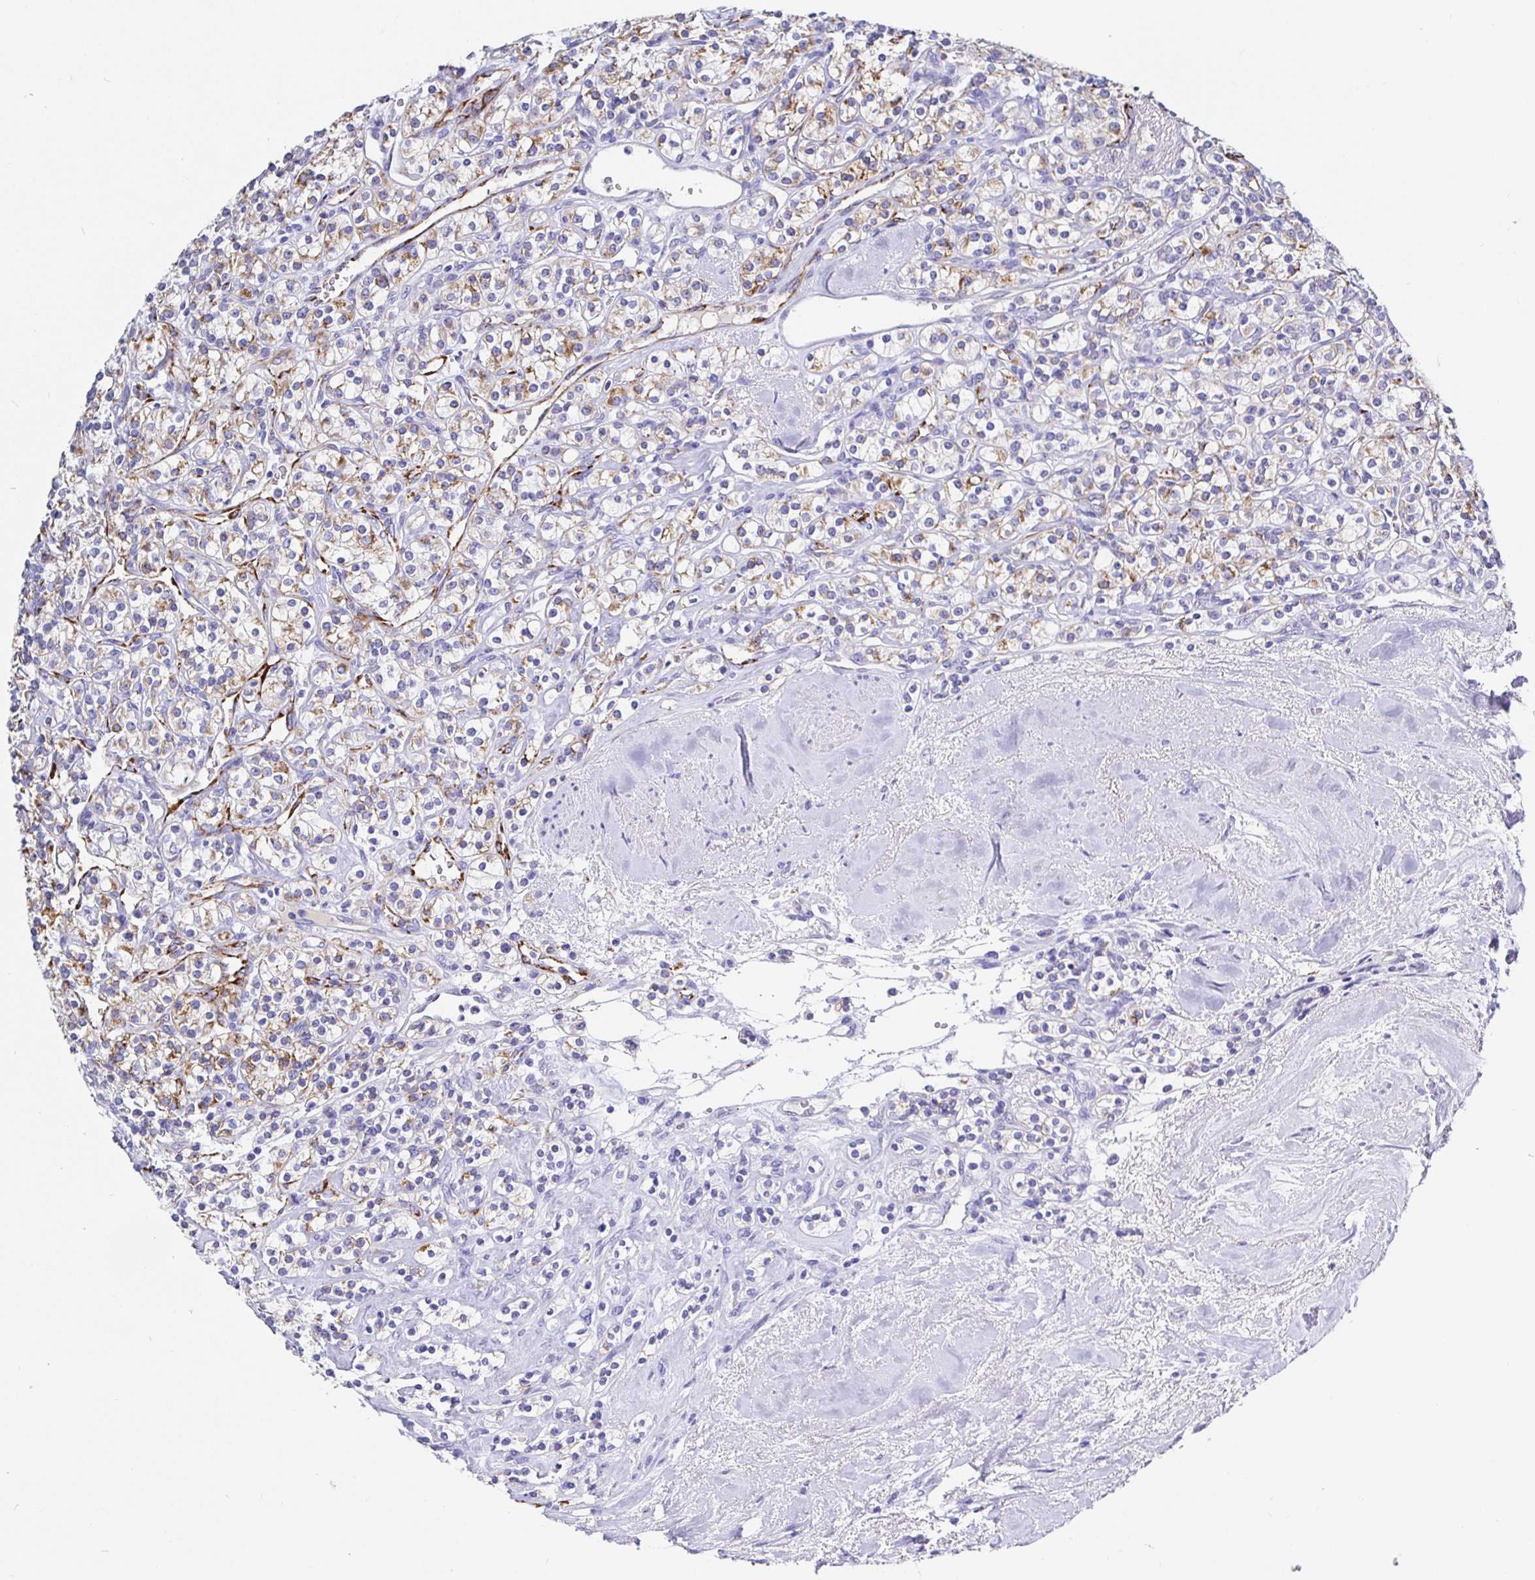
{"staining": {"intensity": "weak", "quantity": "25%-75%", "location": "cytoplasmic/membranous"}, "tissue": "renal cancer", "cell_type": "Tumor cells", "image_type": "cancer", "snomed": [{"axis": "morphology", "description": "Adenocarcinoma, NOS"}, {"axis": "topography", "description": "Kidney"}], "caption": "Renal cancer was stained to show a protein in brown. There is low levels of weak cytoplasmic/membranous positivity in approximately 25%-75% of tumor cells. Ihc stains the protein in brown and the nuclei are stained blue.", "gene": "MAOA", "patient": {"sex": "male", "age": 77}}